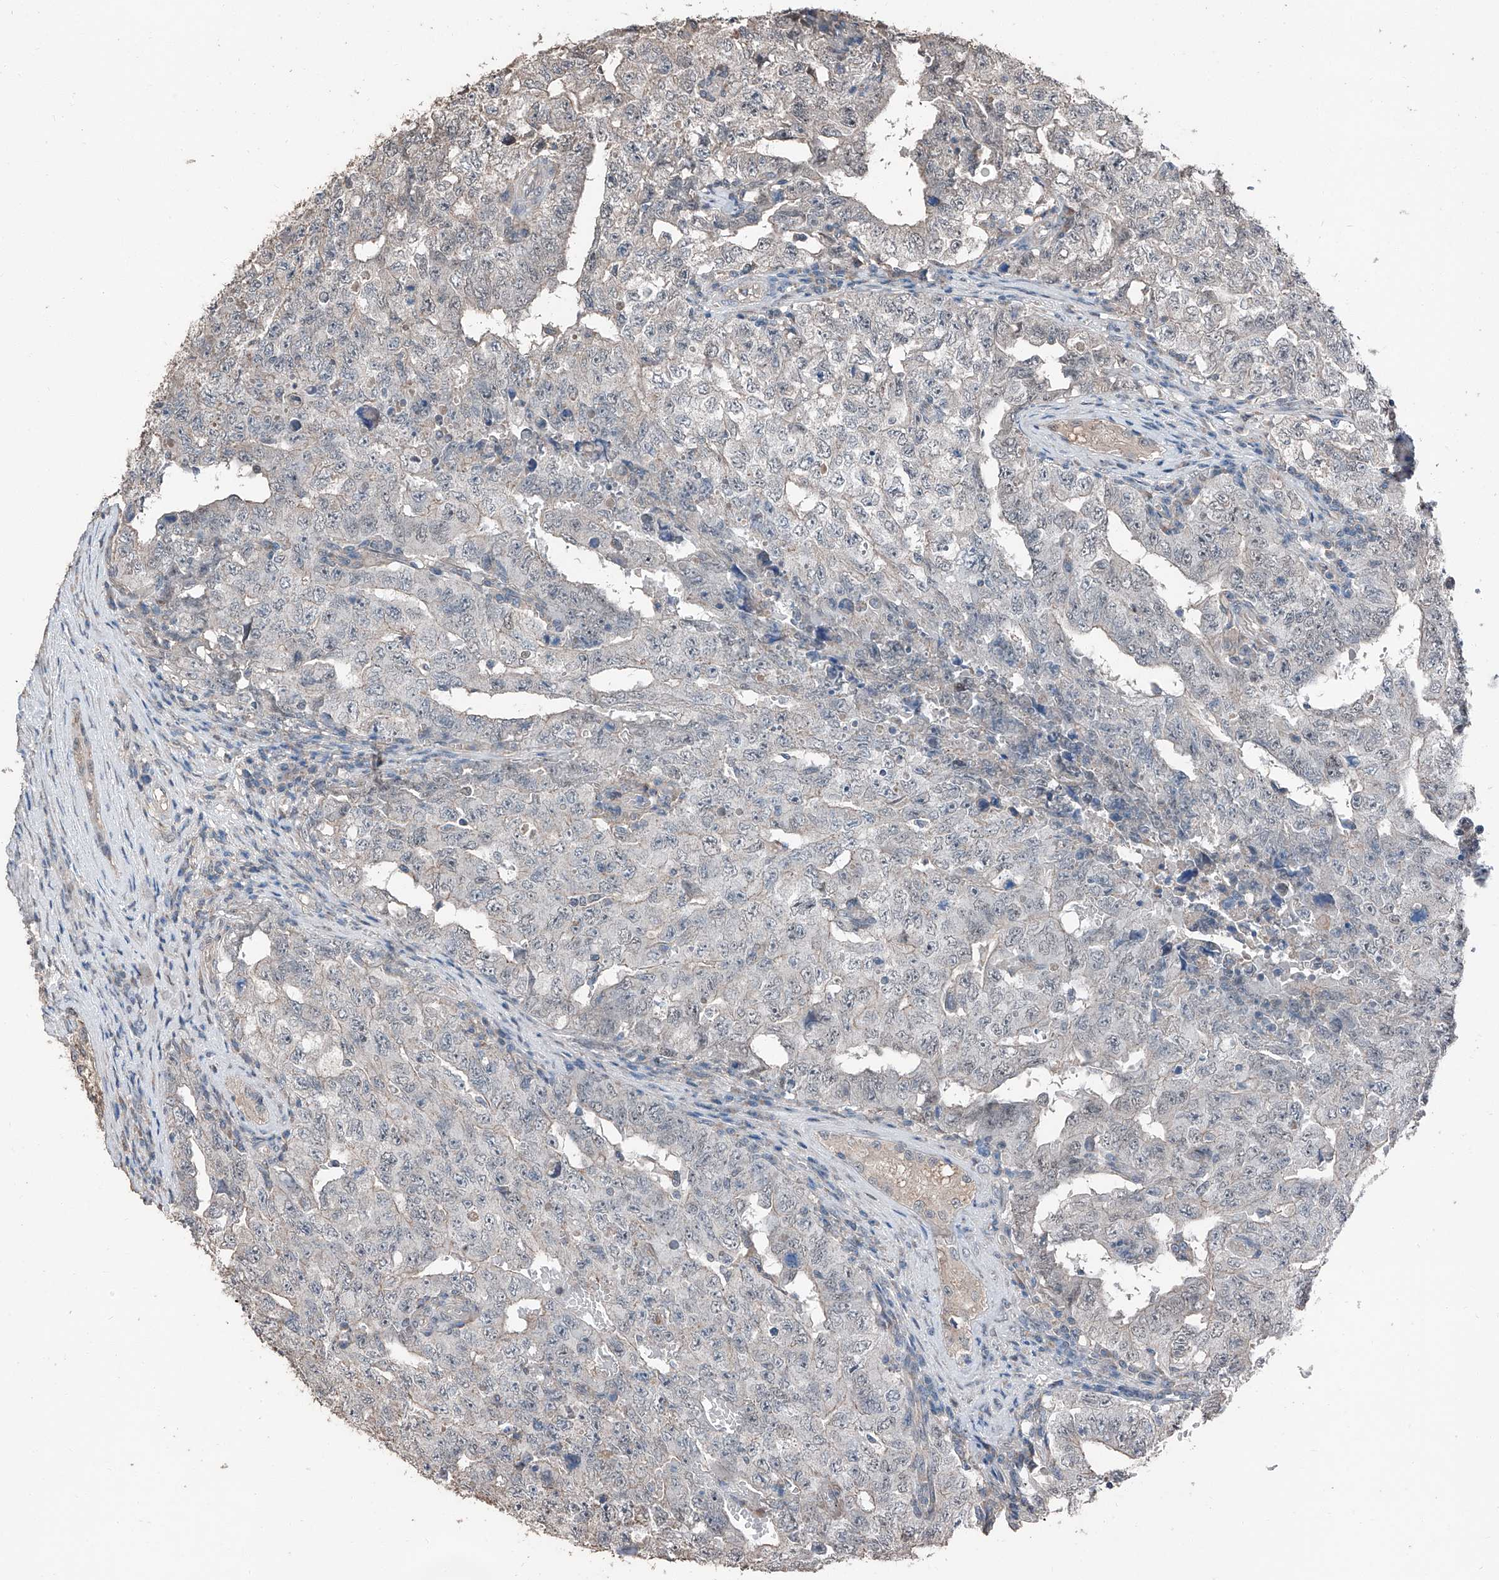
{"staining": {"intensity": "negative", "quantity": "none", "location": "none"}, "tissue": "testis cancer", "cell_type": "Tumor cells", "image_type": "cancer", "snomed": [{"axis": "morphology", "description": "Carcinoma, Embryonal, NOS"}, {"axis": "topography", "description": "Testis"}], "caption": "This is a image of IHC staining of embryonal carcinoma (testis), which shows no positivity in tumor cells. (DAB (3,3'-diaminobenzidine) immunohistochemistry, high magnification).", "gene": "MAMLD1", "patient": {"sex": "male", "age": 26}}